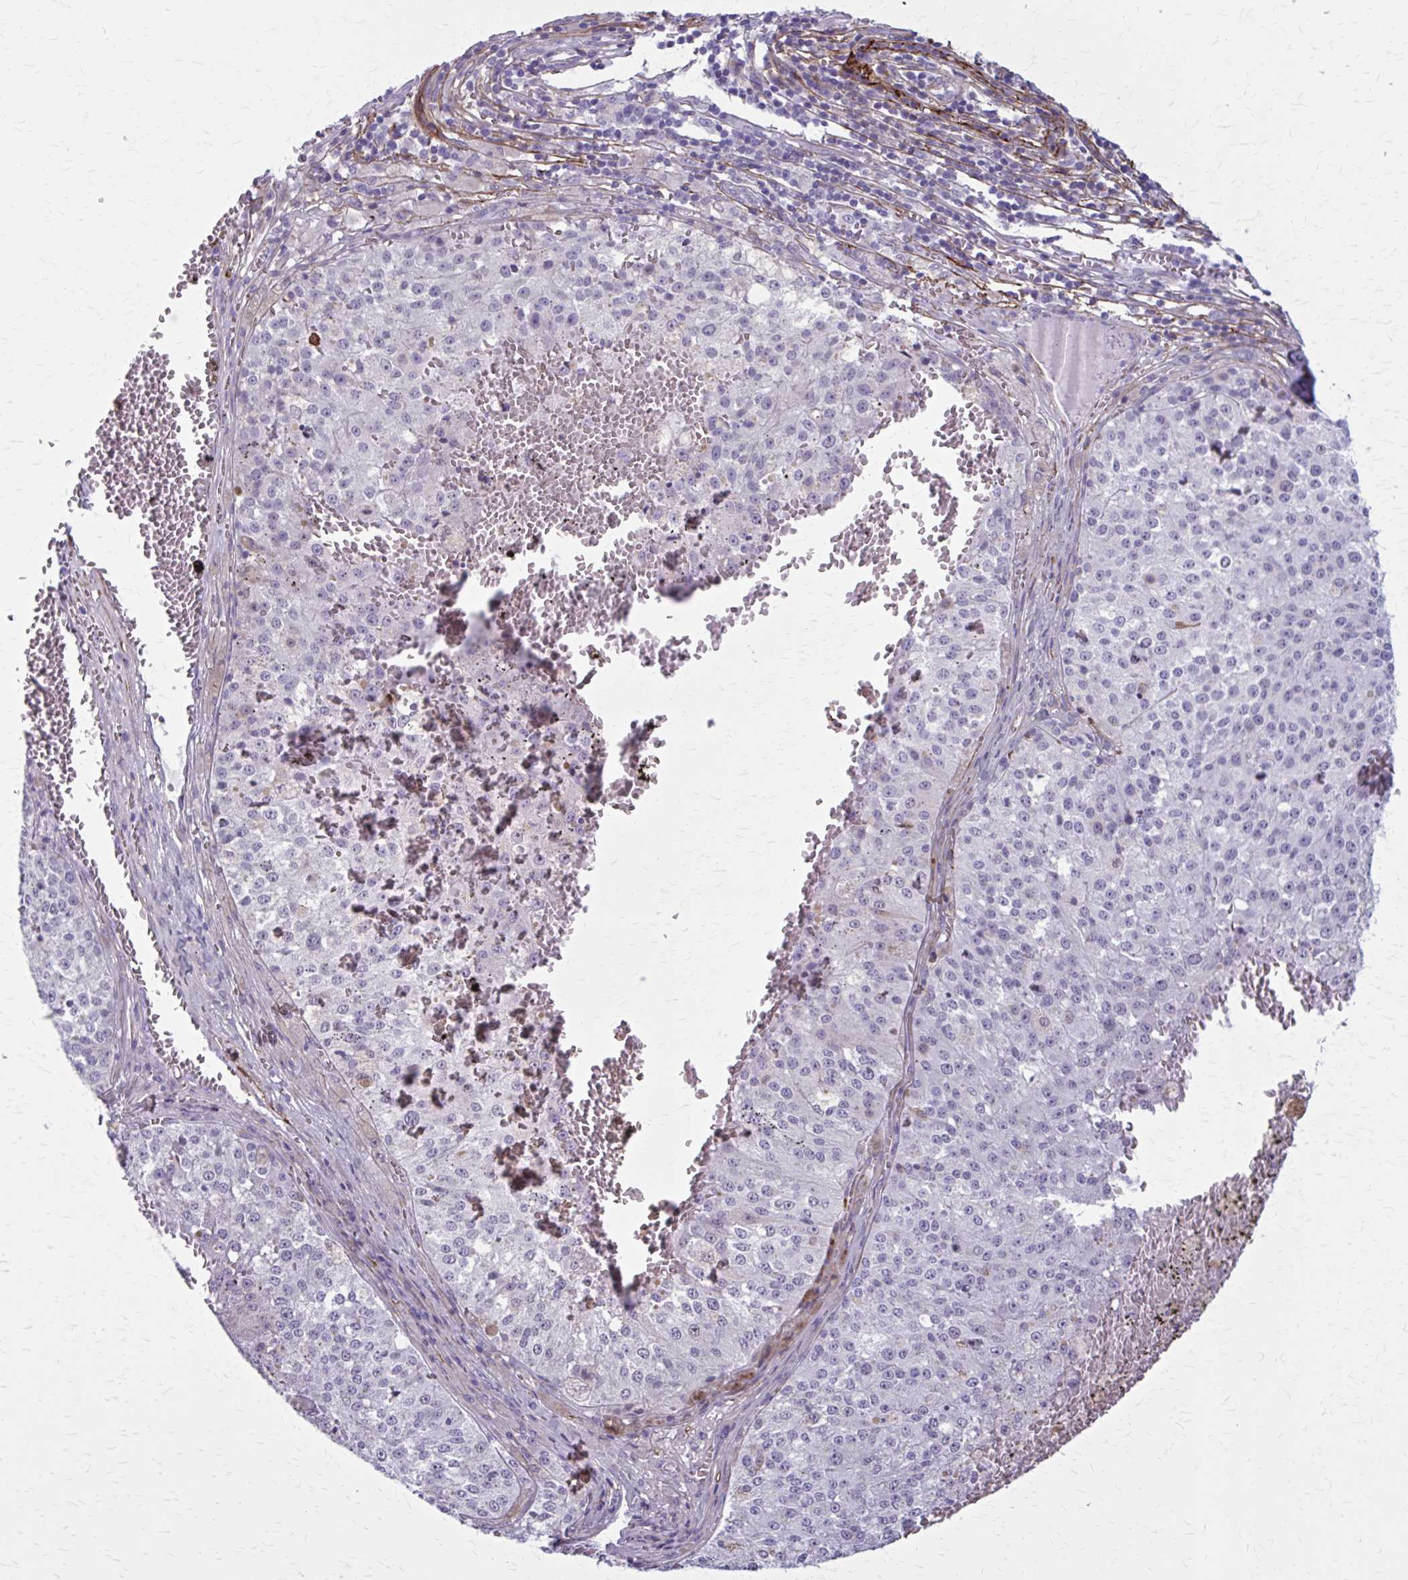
{"staining": {"intensity": "negative", "quantity": "none", "location": "none"}, "tissue": "melanoma", "cell_type": "Tumor cells", "image_type": "cancer", "snomed": [{"axis": "morphology", "description": "Malignant melanoma, Metastatic site"}, {"axis": "topography", "description": "Lymph node"}], "caption": "Tumor cells are negative for protein expression in human melanoma.", "gene": "AKAP12", "patient": {"sex": "female", "age": 64}}